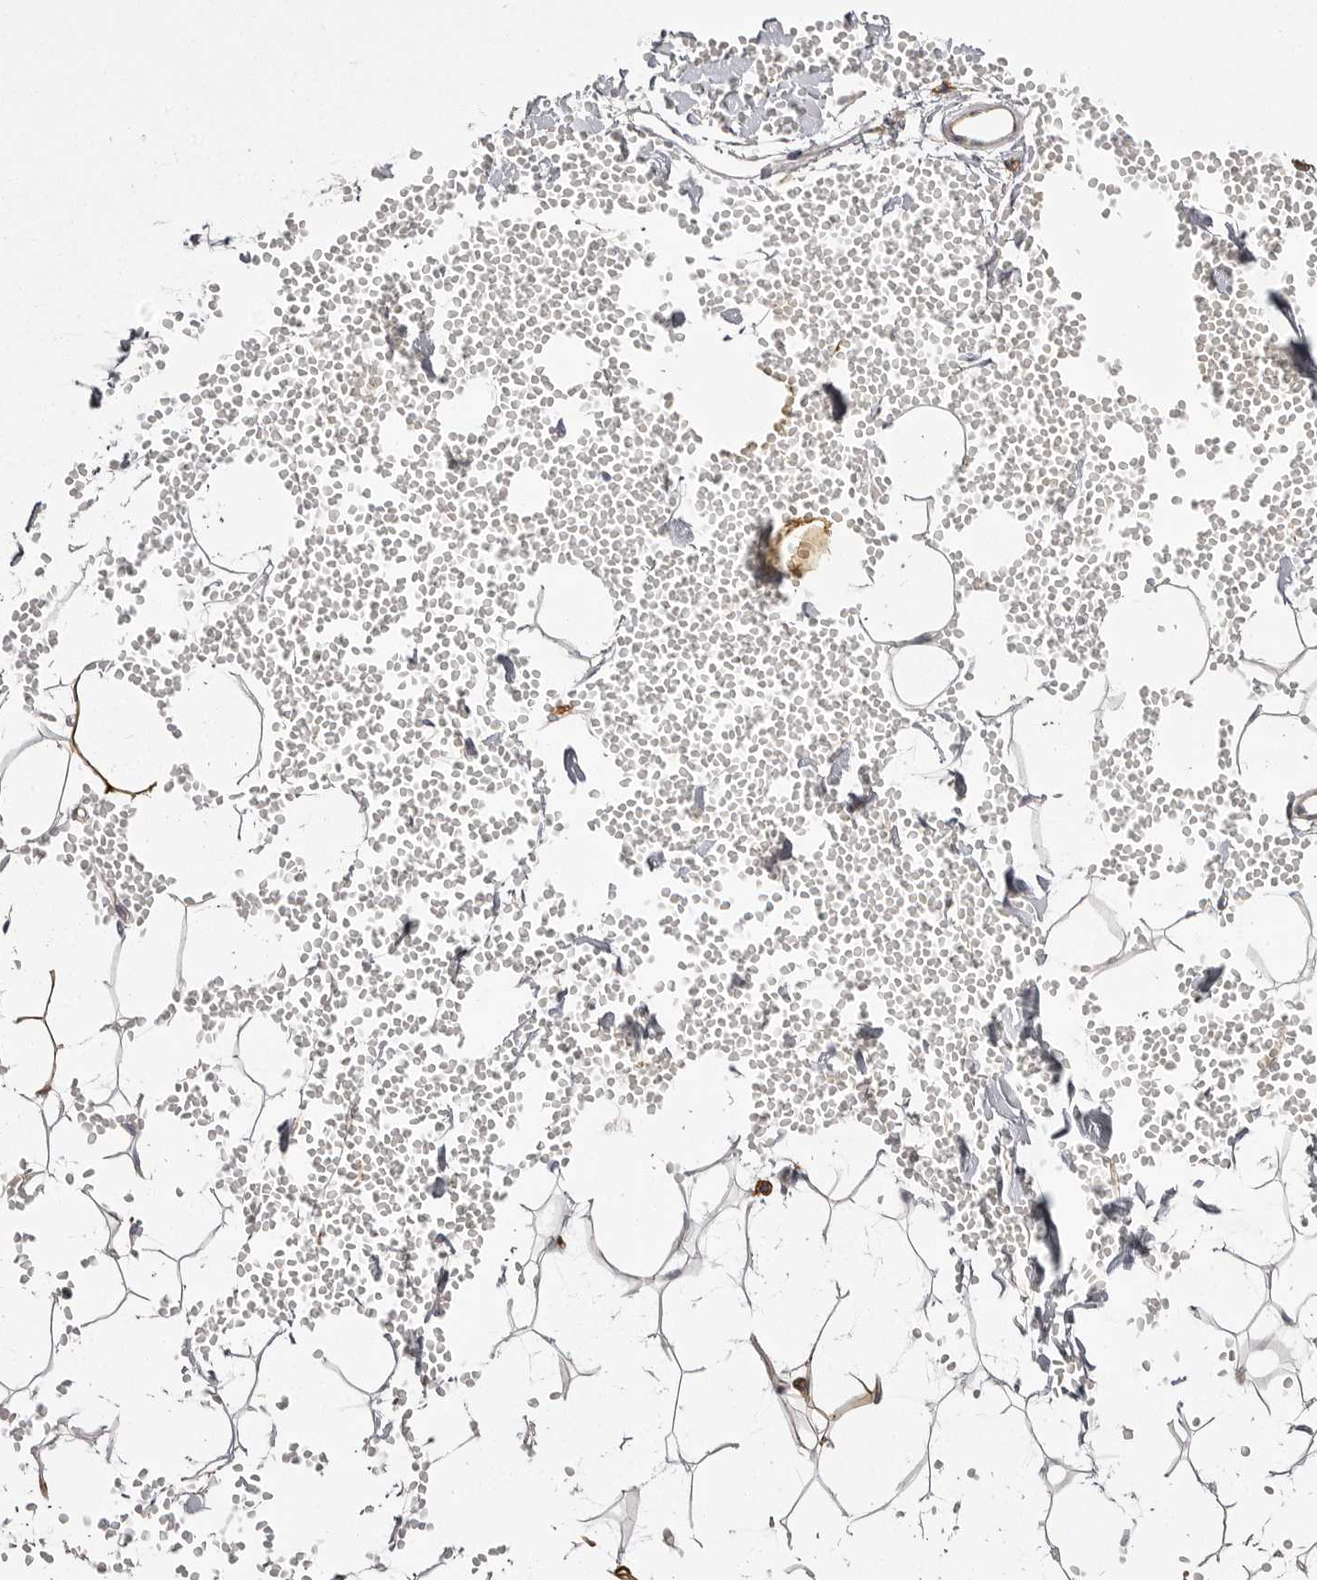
{"staining": {"intensity": "moderate", "quantity": "<25%", "location": "cytoplasmic/membranous"}, "tissue": "adipose tissue", "cell_type": "Adipocytes", "image_type": "normal", "snomed": [{"axis": "morphology", "description": "Normal tissue, NOS"}, {"axis": "topography", "description": "Breast"}], "caption": "Protein analysis of normal adipose tissue reveals moderate cytoplasmic/membranous expression in about <25% of adipocytes.", "gene": "OSBPL9", "patient": {"sex": "female", "age": 23}}